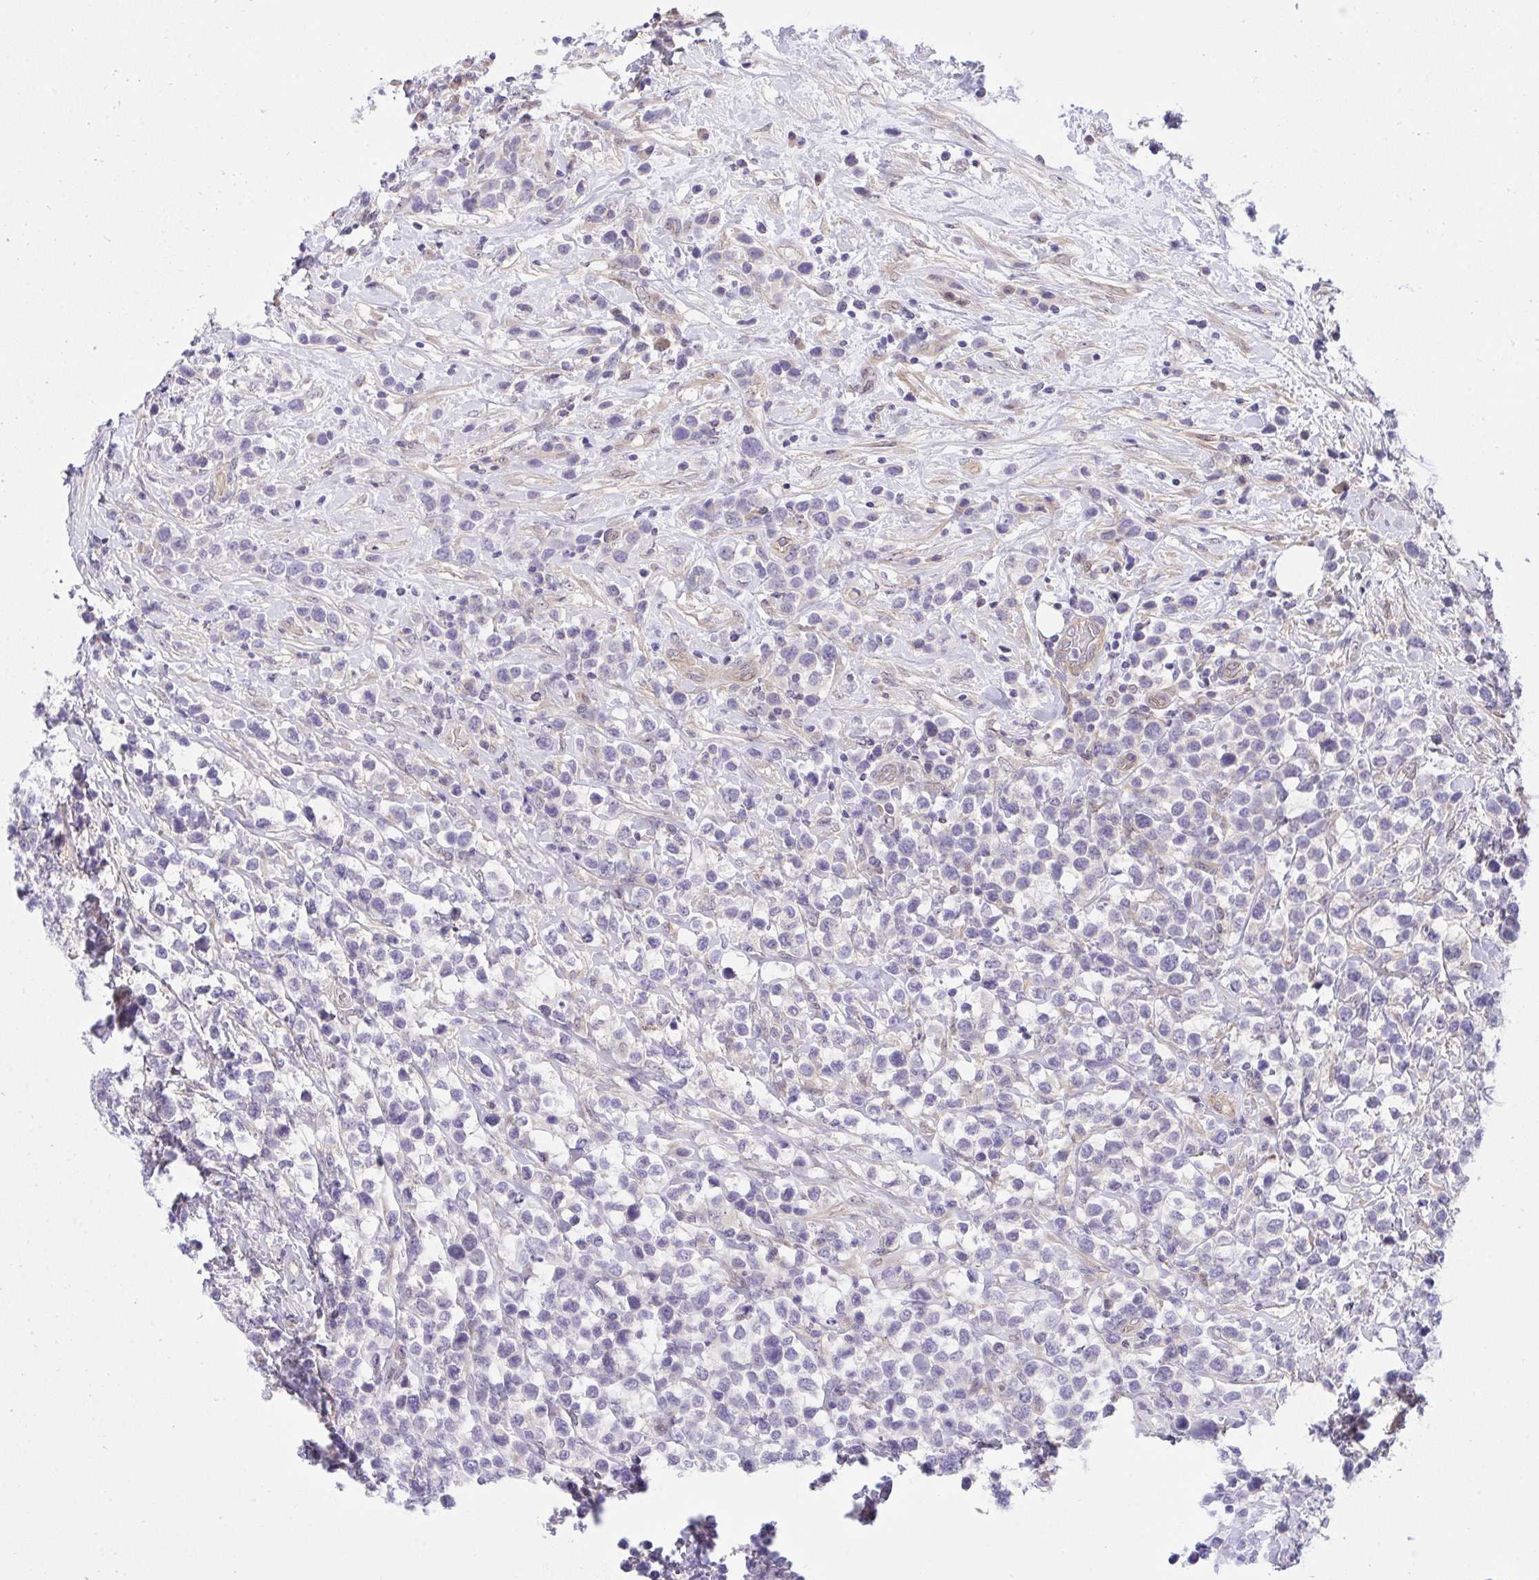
{"staining": {"intensity": "negative", "quantity": "none", "location": "none"}, "tissue": "lymphoma", "cell_type": "Tumor cells", "image_type": "cancer", "snomed": [{"axis": "morphology", "description": "Malignant lymphoma, non-Hodgkin's type, High grade"}, {"axis": "topography", "description": "Soft tissue"}], "caption": "This histopathology image is of lymphoma stained with IHC to label a protein in brown with the nuclei are counter-stained blue. There is no positivity in tumor cells.", "gene": "HOXD12", "patient": {"sex": "female", "age": 56}}